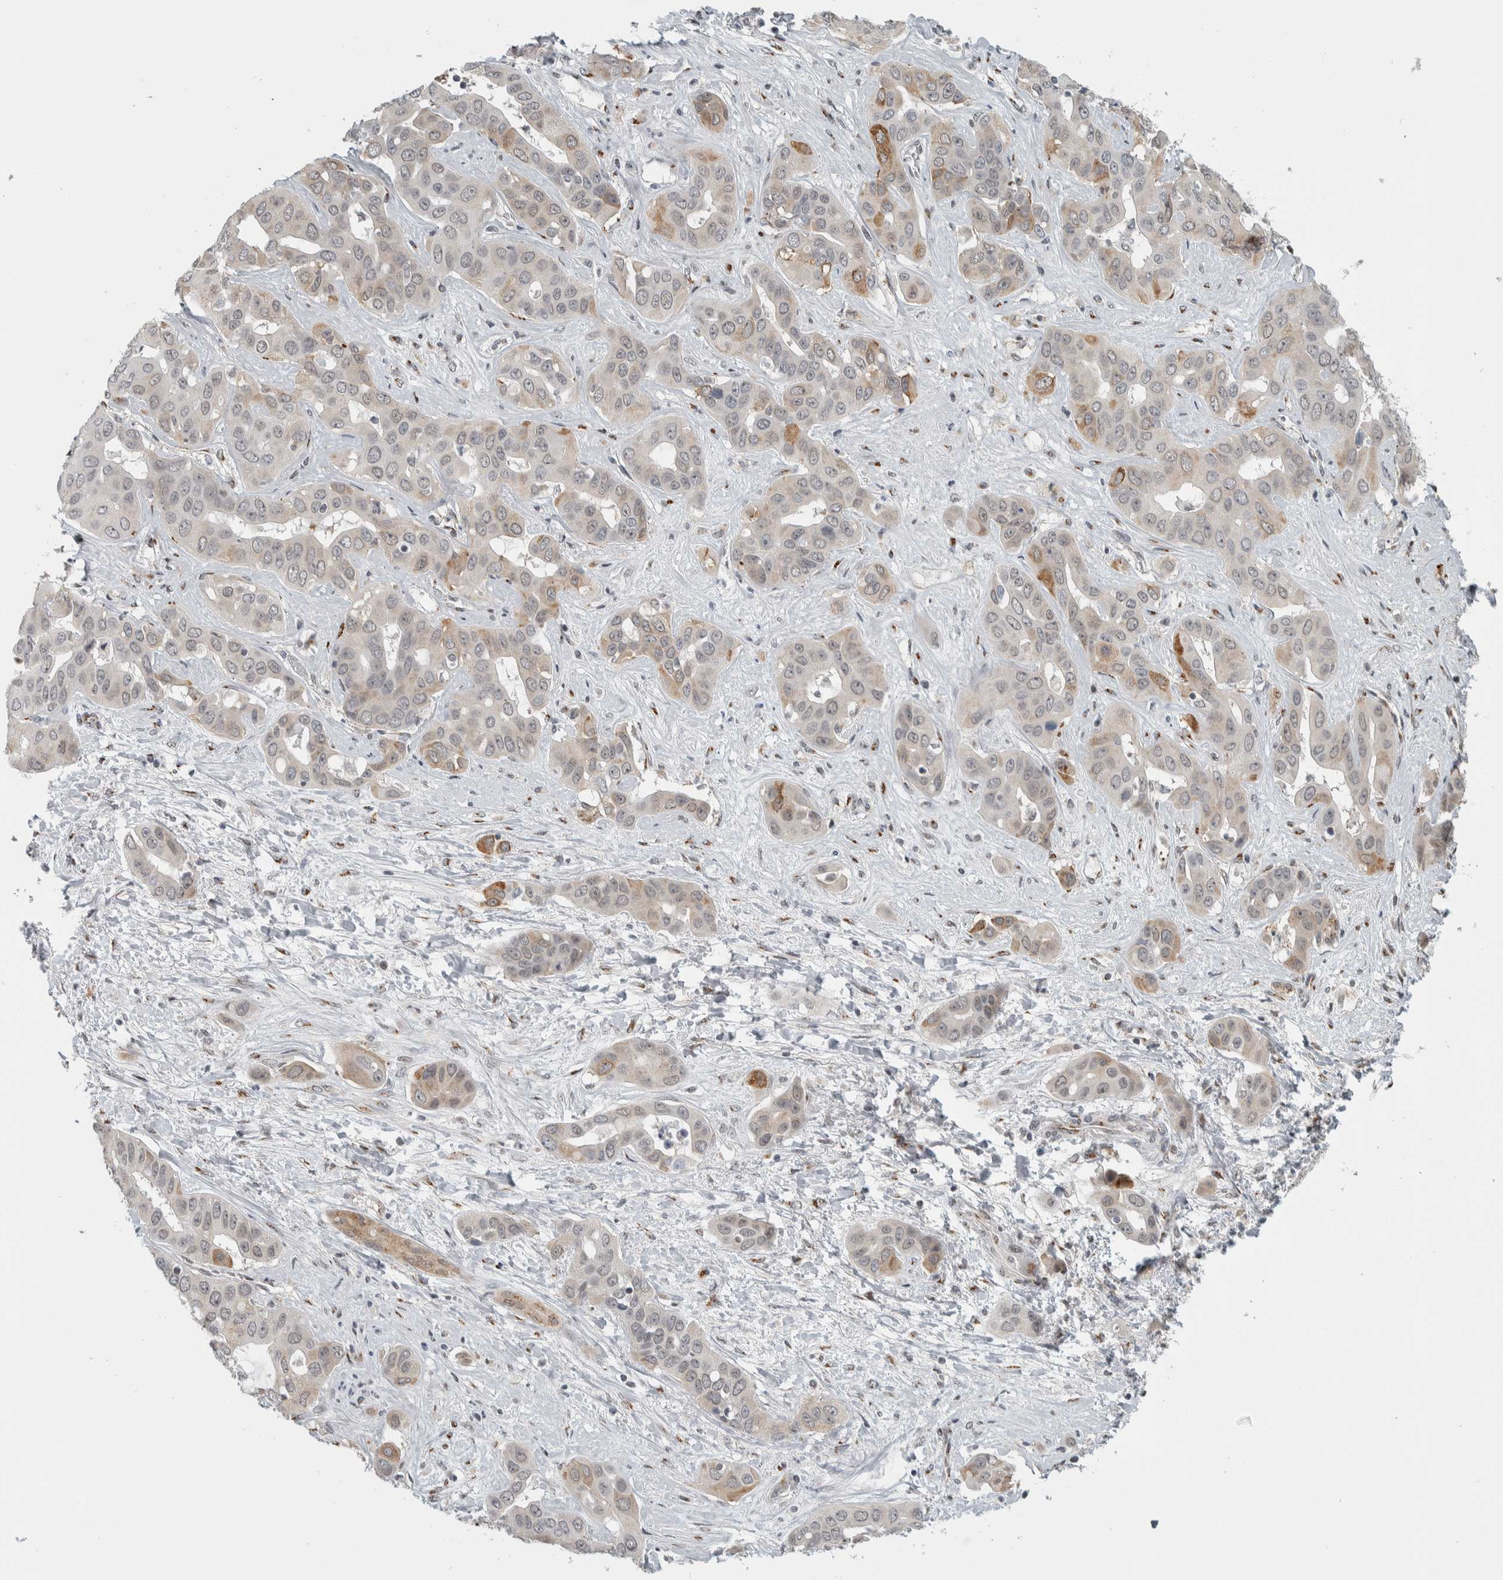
{"staining": {"intensity": "moderate", "quantity": "<25%", "location": "cytoplasmic/membranous"}, "tissue": "liver cancer", "cell_type": "Tumor cells", "image_type": "cancer", "snomed": [{"axis": "morphology", "description": "Cholangiocarcinoma"}, {"axis": "topography", "description": "Liver"}], "caption": "IHC (DAB (3,3'-diaminobenzidine)) staining of liver cholangiocarcinoma demonstrates moderate cytoplasmic/membranous protein staining in about <25% of tumor cells. The protein is shown in brown color, while the nuclei are stained blue.", "gene": "ZMYND8", "patient": {"sex": "female", "age": 52}}